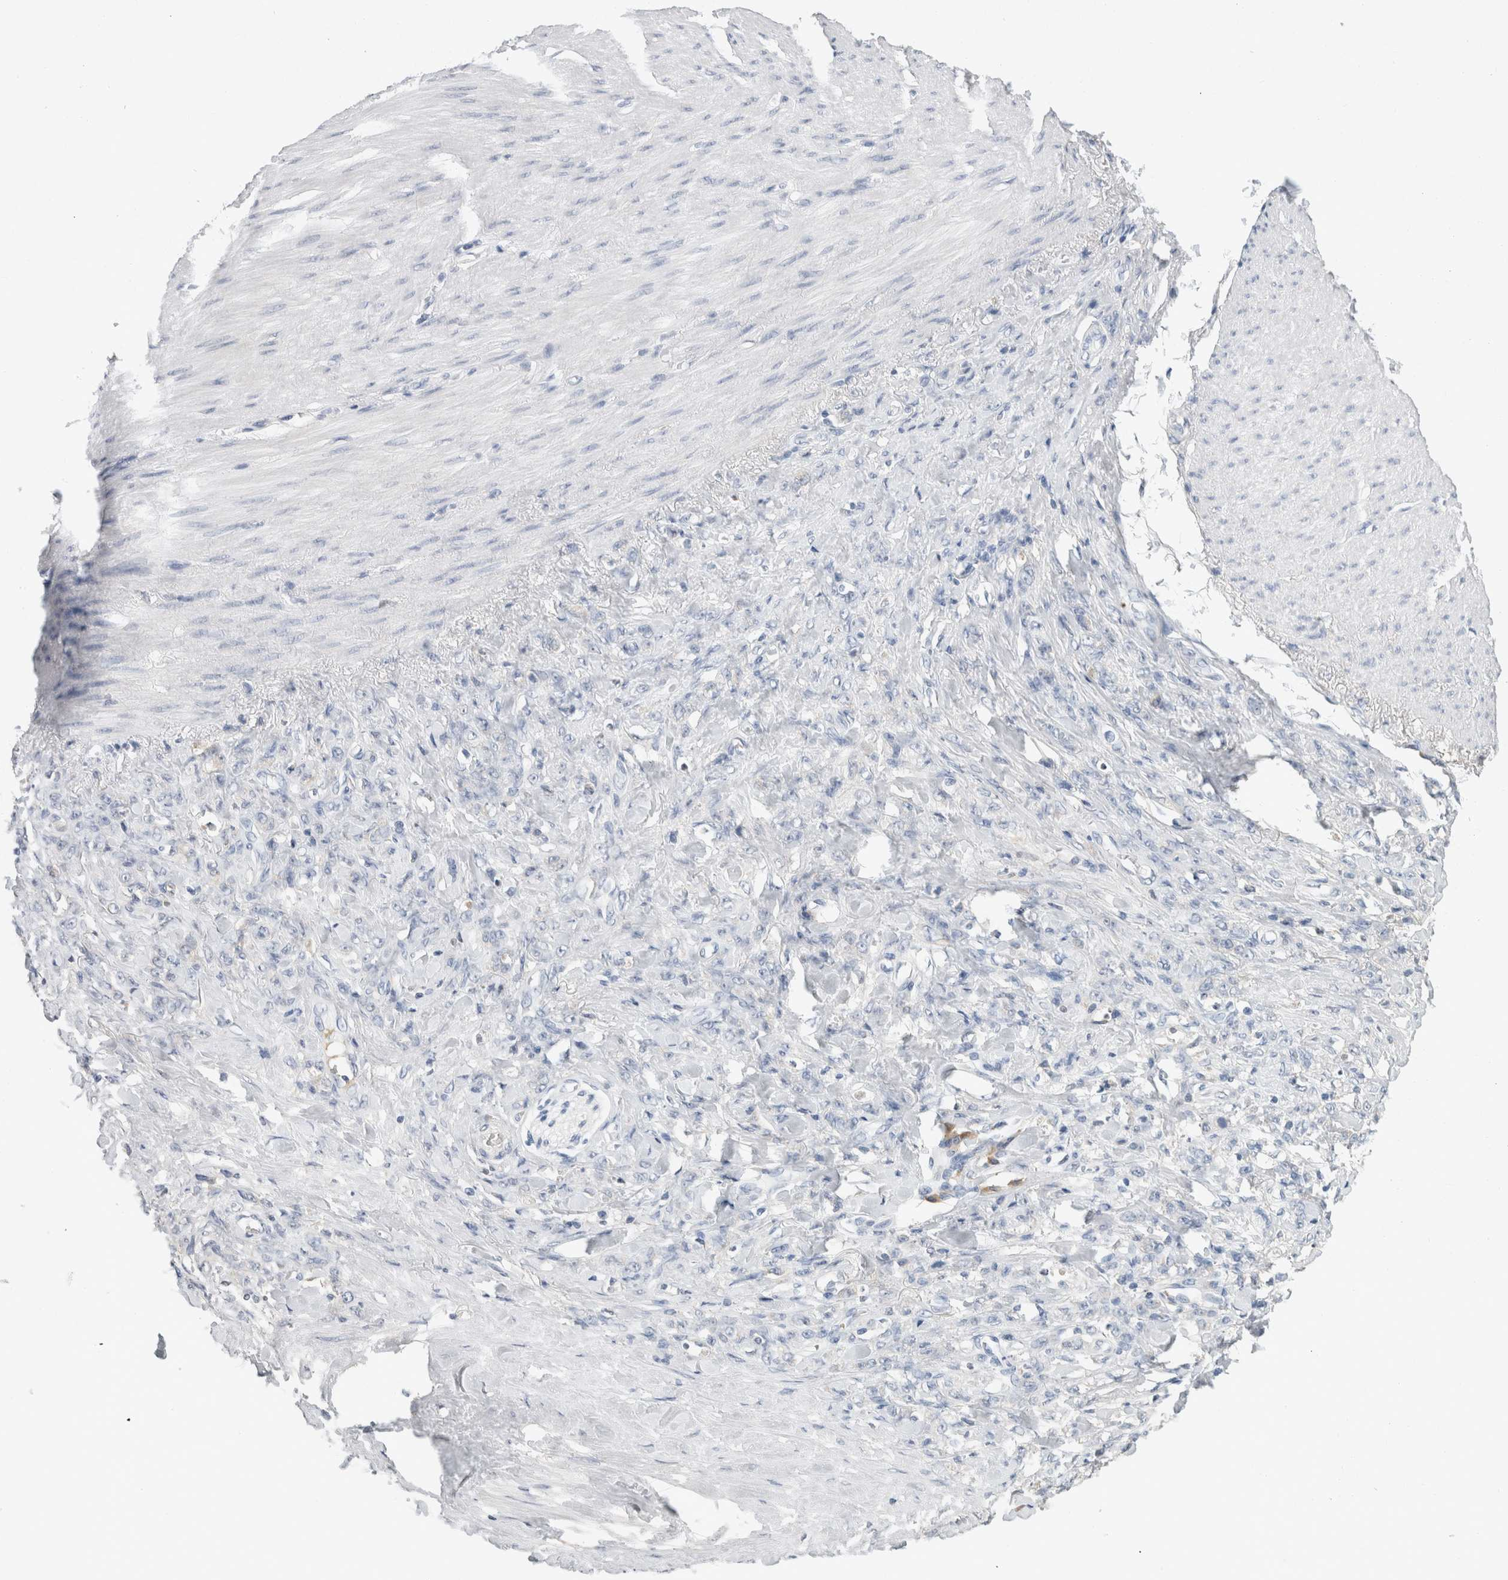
{"staining": {"intensity": "negative", "quantity": "none", "location": "none"}, "tissue": "stomach cancer", "cell_type": "Tumor cells", "image_type": "cancer", "snomed": [{"axis": "morphology", "description": "Adenocarcinoma, NOS"}, {"axis": "topography", "description": "Stomach"}], "caption": "High magnification brightfield microscopy of stomach adenocarcinoma stained with DAB (brown) and counterstained with hematoxylin (blue): tumor cells show no significant staining.", "gene": "SCGB1A1", "patient": {"sex": "male", "age": 82}}